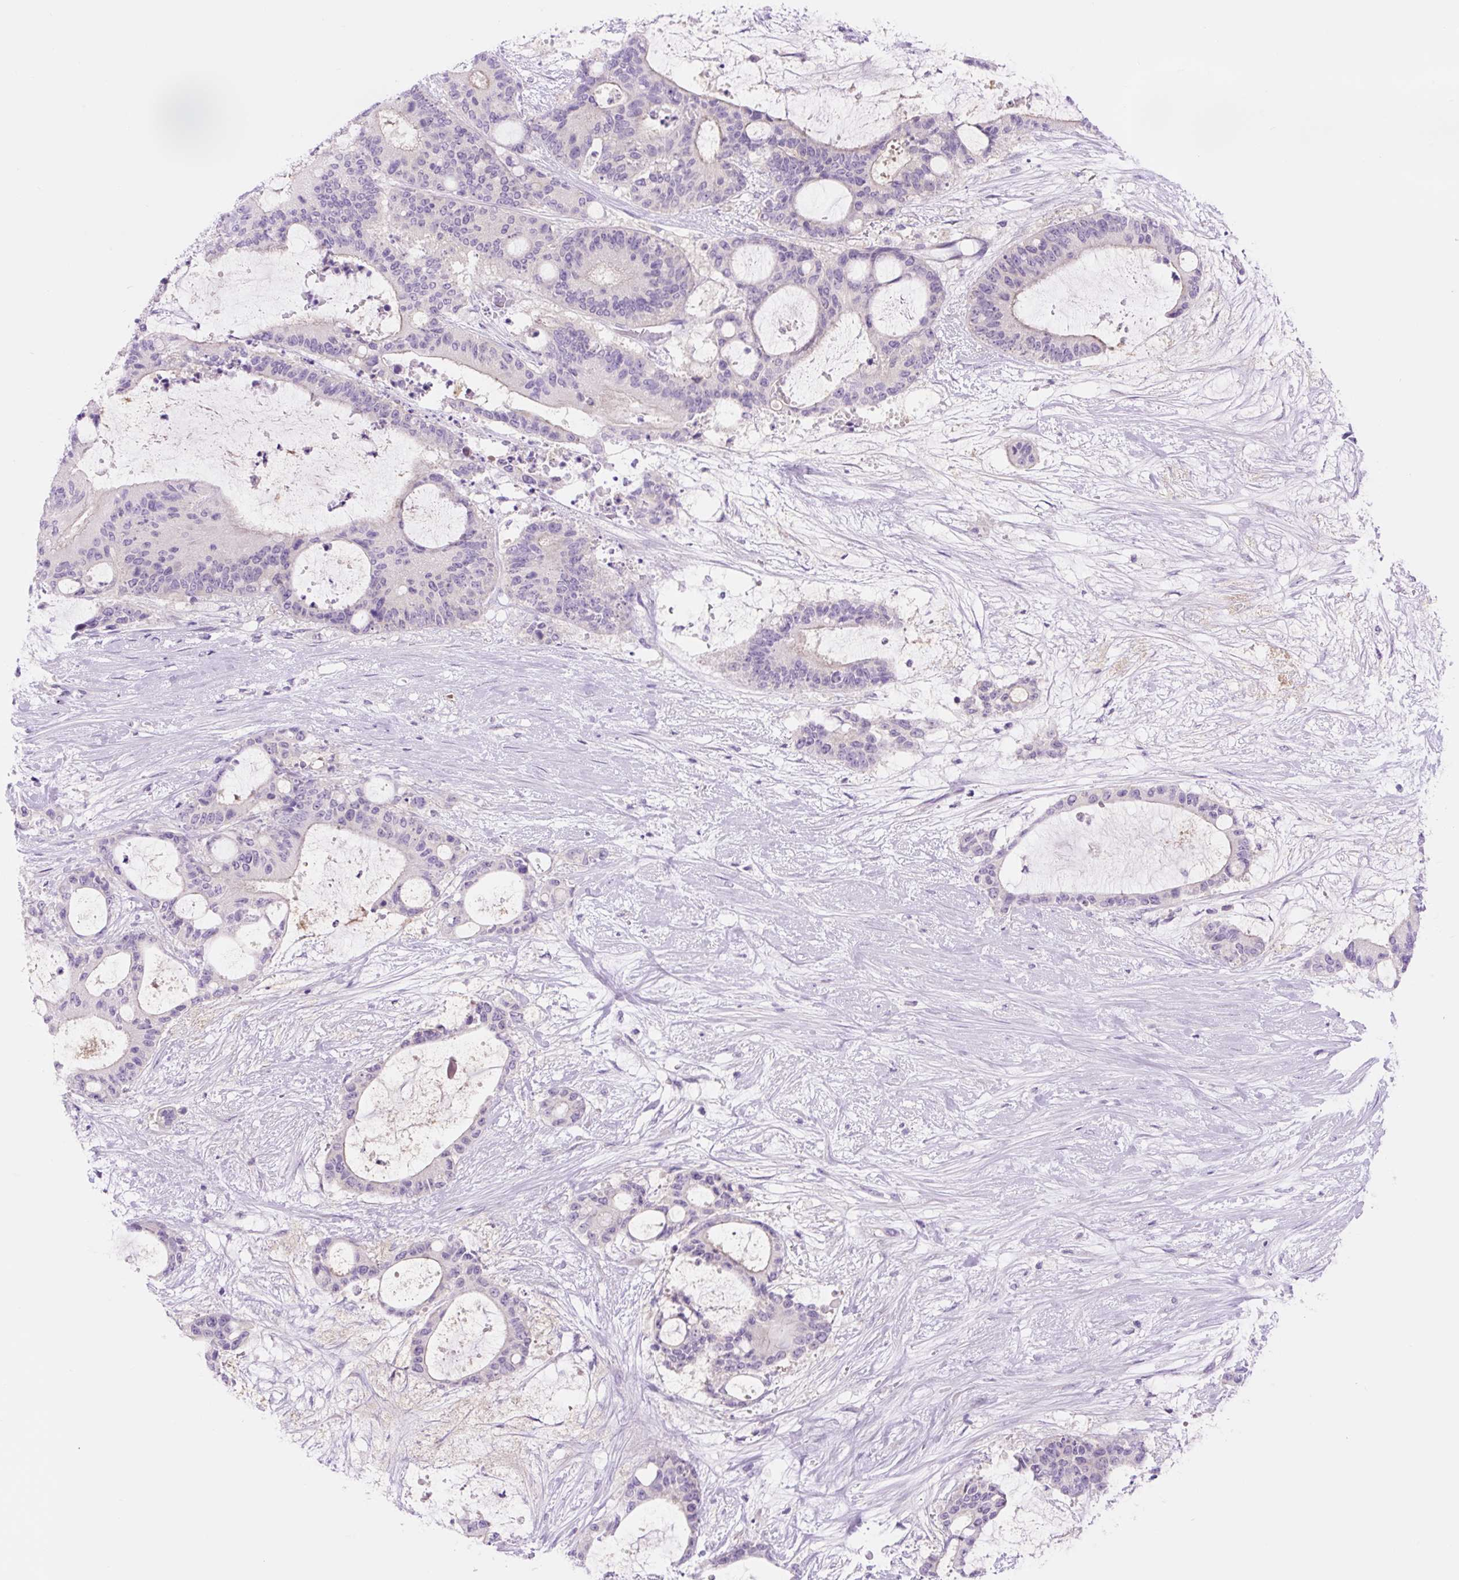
{"staining": {"intensity": "negative", "quantity": "none", "location": "none"}, "tissue": "liver cancer", "cell_type": "Tumor cells", "image_type": "cancer", "snomed": [{"axis": "morphology", "description": "Normal tissue, NOS"}, {"axis": "morphology", "description": "Cholangiocarcinoma"}, {"axis": "topography", "description": "Liver"}, {"axis": "topography", "description": "Peripheral nerve tissue"}], "caption": "Tumor cells show no significant protein staining in liver cholangiocarcinoma.", "gene": "CELF6", "patient": {"sex": "female", "age": 73}}